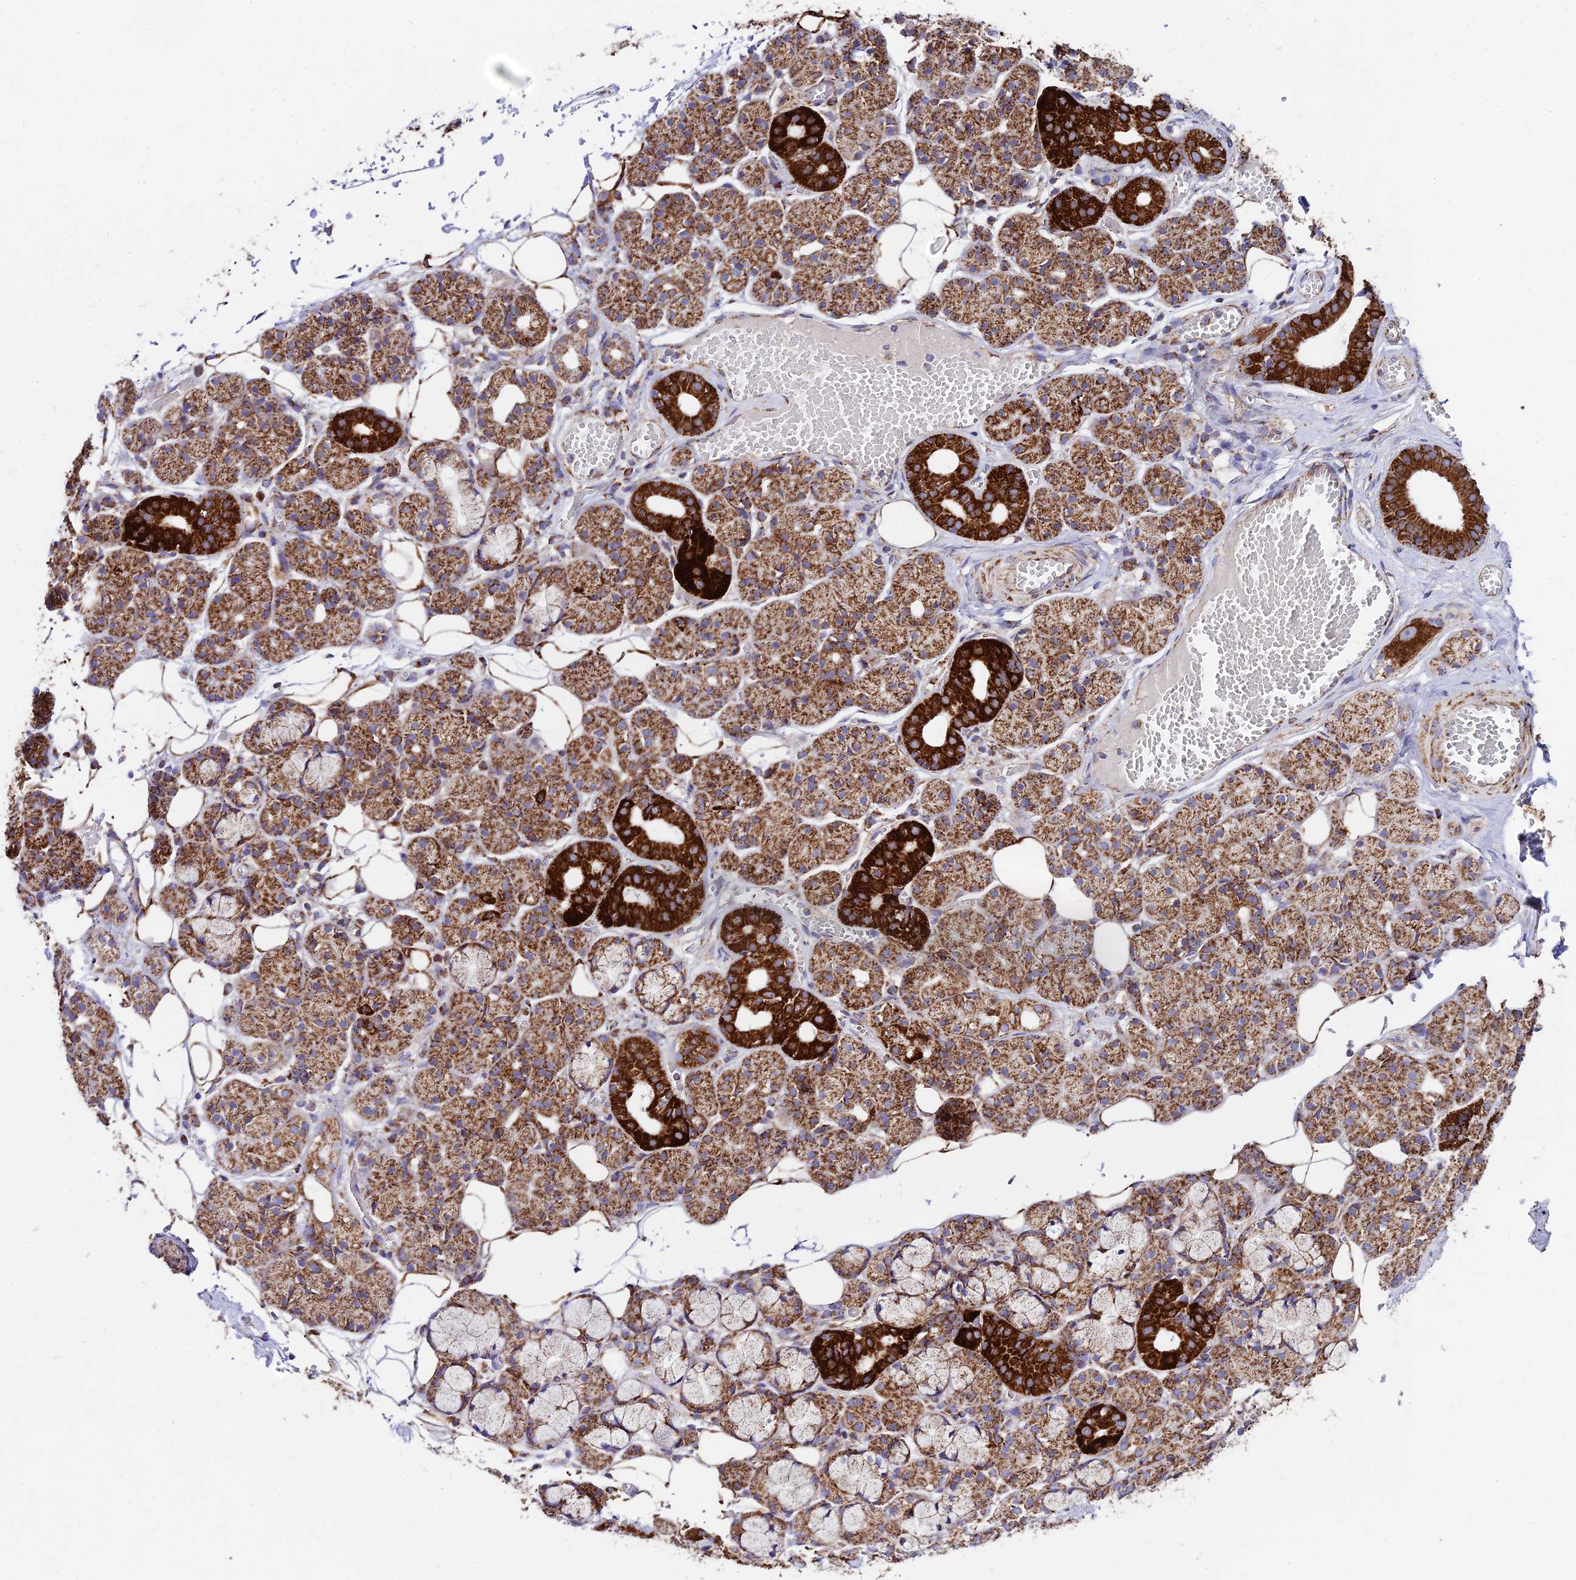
{"staining": {"intensity": "strong", "quantity": "25%-75%", "location": "cytoplasmic/membranous"}, "tissue": "salivary gland", "cell_type": "Glandular cells", "image_type": "normal", "snomed": [{"axis": "morphology", "description": "Normal tissue, NOS"}, {"axis": "topography", "description": "Salivary gland"}], "caption": "The histopathology image reveals immunohistochemical staining of unremarkable salivary gland. There is strong cytoplasmic/membranous positivity is seen in approximately 25%-75% of glandular cells.", "gene": "CHCHD3", "patient": {"sex": "male", "age": 63}}